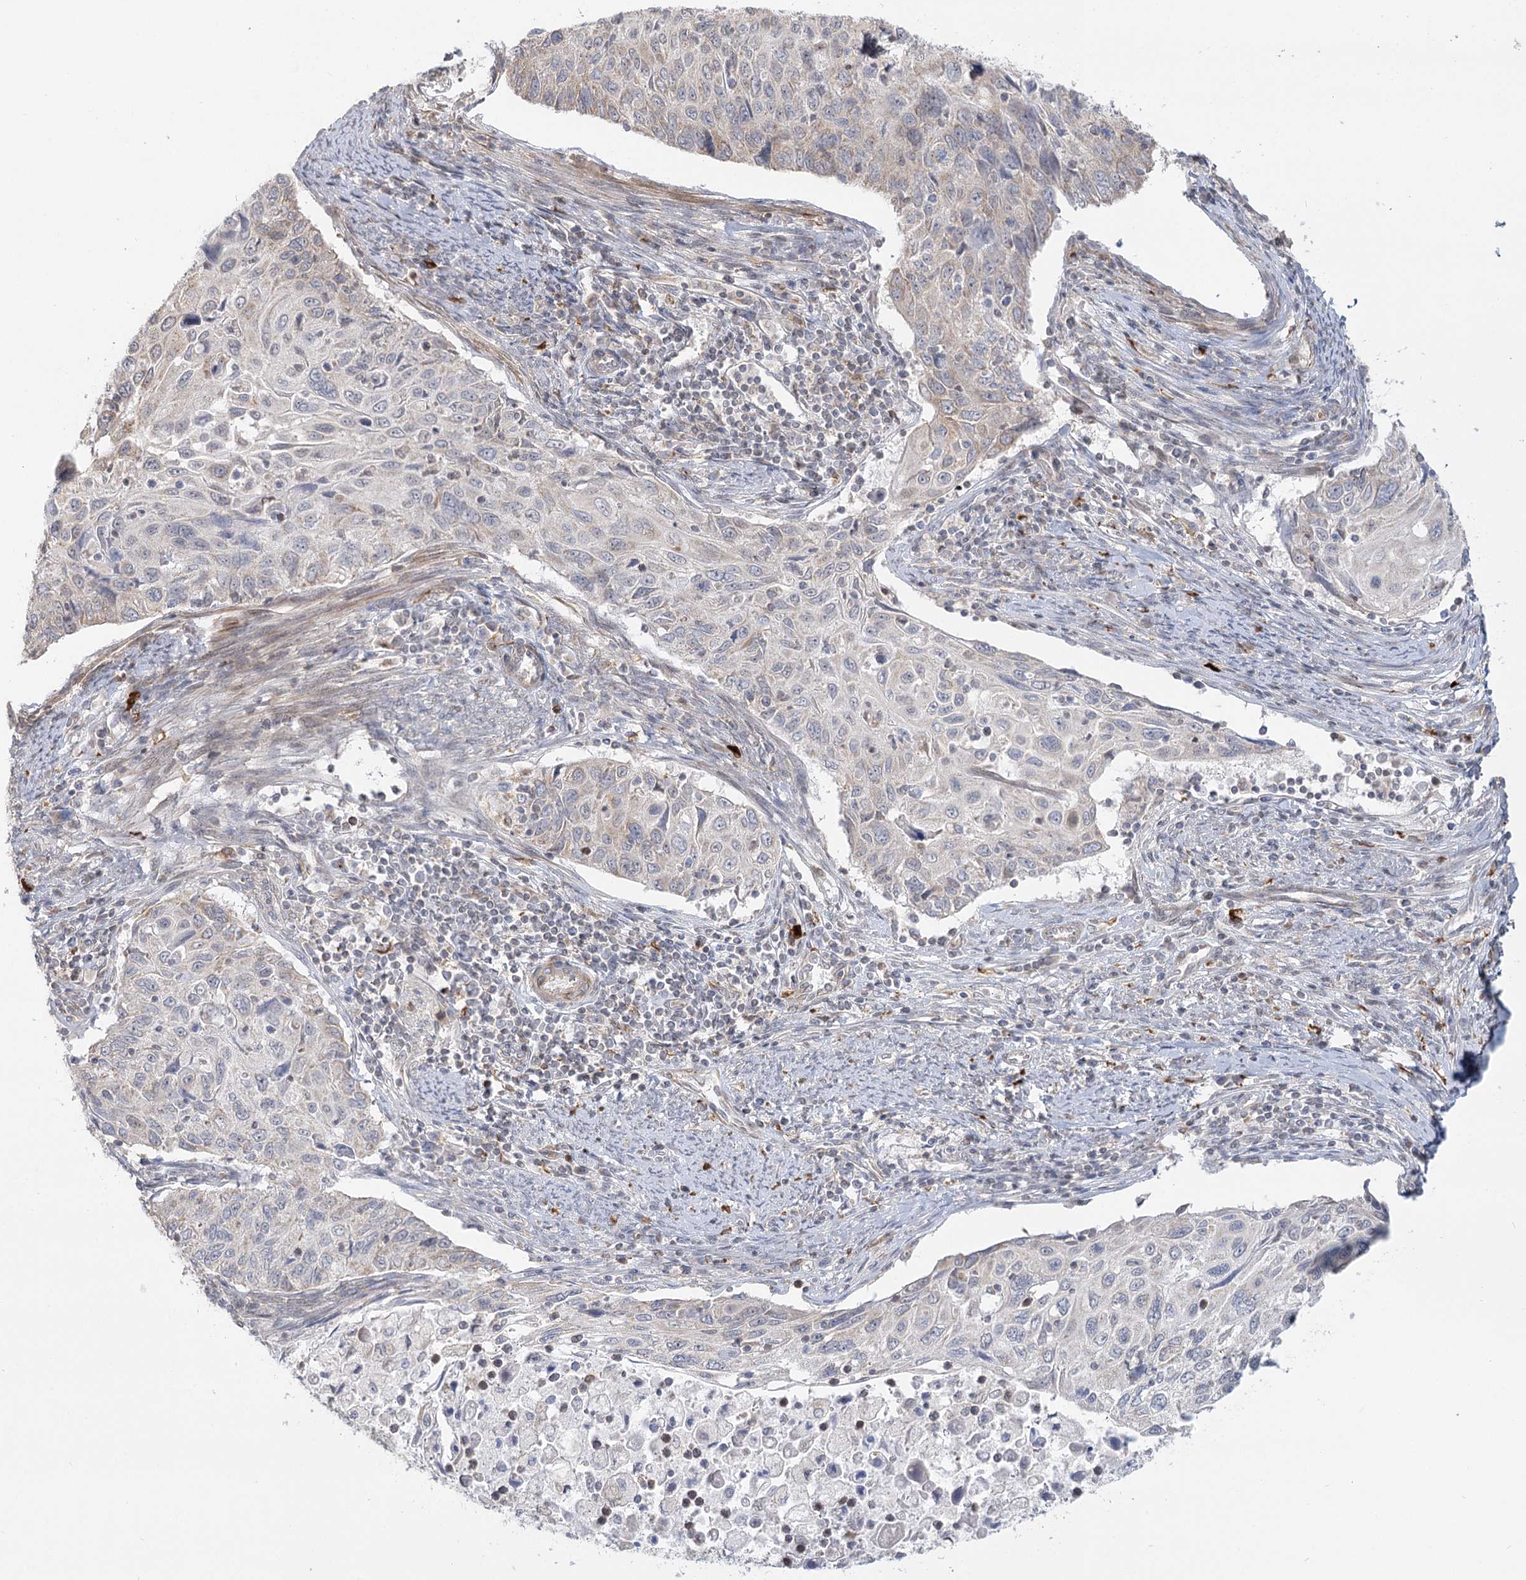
{"staining": {"intensity": "weak", "quantity": "<25%", "location": "cytoplasmic/membranous"}, "tissue": "cervical cancer", "cell_type": "Tumor cells", "image_type": "cancer", "snomed": [{"axis": "morphology", "description": "Squamous cell carcinoma, NOS"}, {"axis": "topography", "description": "Cervix"}], "caption": "This histopathology image is of cervical cancer stained with IHC to label a protein in brown with the nuclei are counter-stained blue. There is no staining in tumor cells. (Immunohistochemistry, brightfield microscopy, high magnification).", "gene": "MTMR3", "patient": {"sex": "female", "age": 70}}